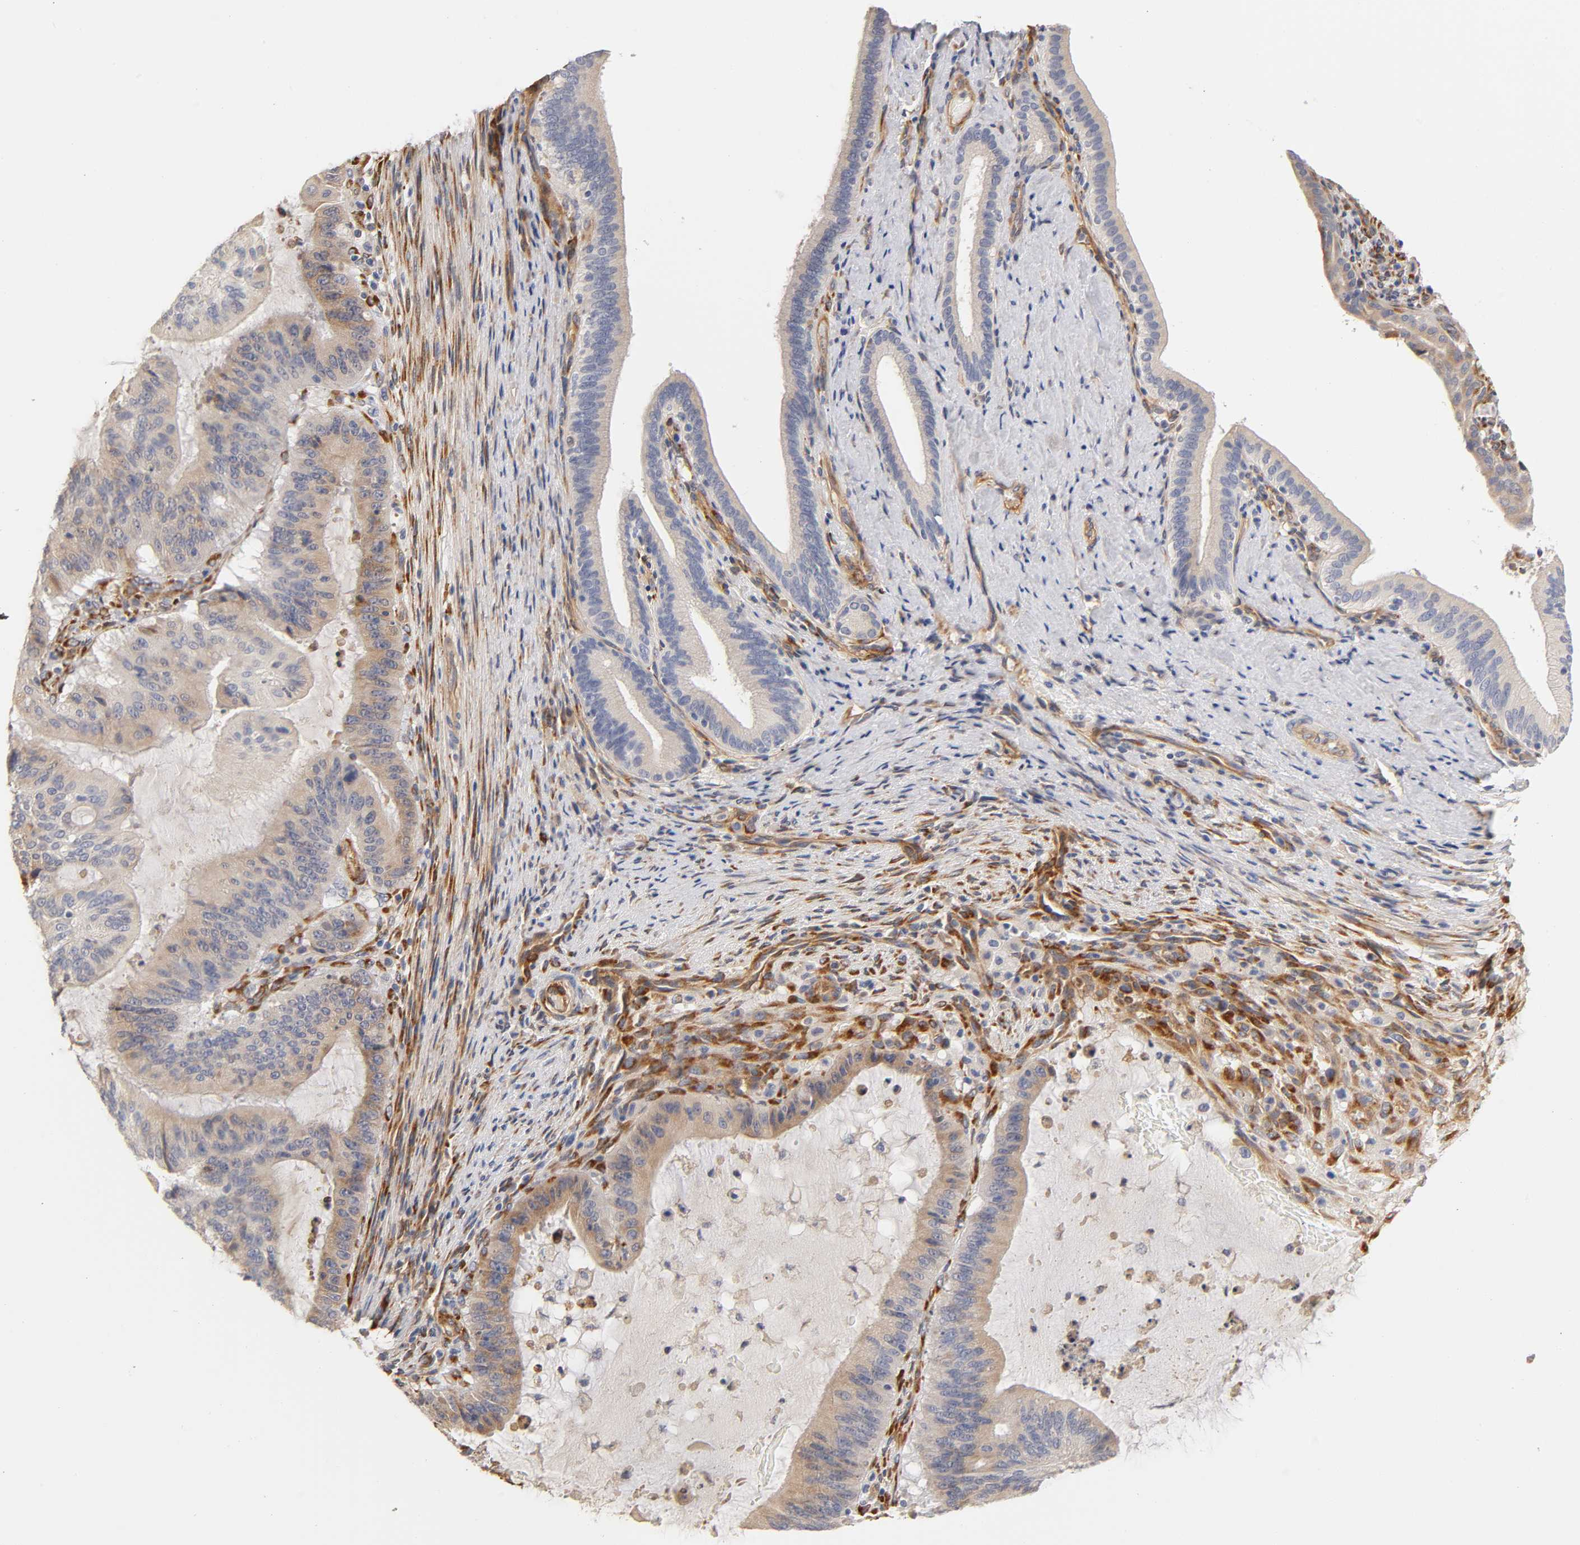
{"staining": {"intensity": "weak", "quantity": ">75%", "location": "cytoplasmic/membranous"}, "tissue": "liver cancer", "cell_type": "Tumor cells", "image_type": "cancer", "snomed": [{"axis": "morphology", "description": "Cholangiocarcinoma"}, {"axis": "topography", "description": "Liver"}], "caption": "The histopathology image exhibits a brown stain indicating the presence of a protein in the cytoplasmic/membranous of tumor cells in liver cancer.", "gene": "LAMB1", "patient": {"sex": "female", "age": 73}}